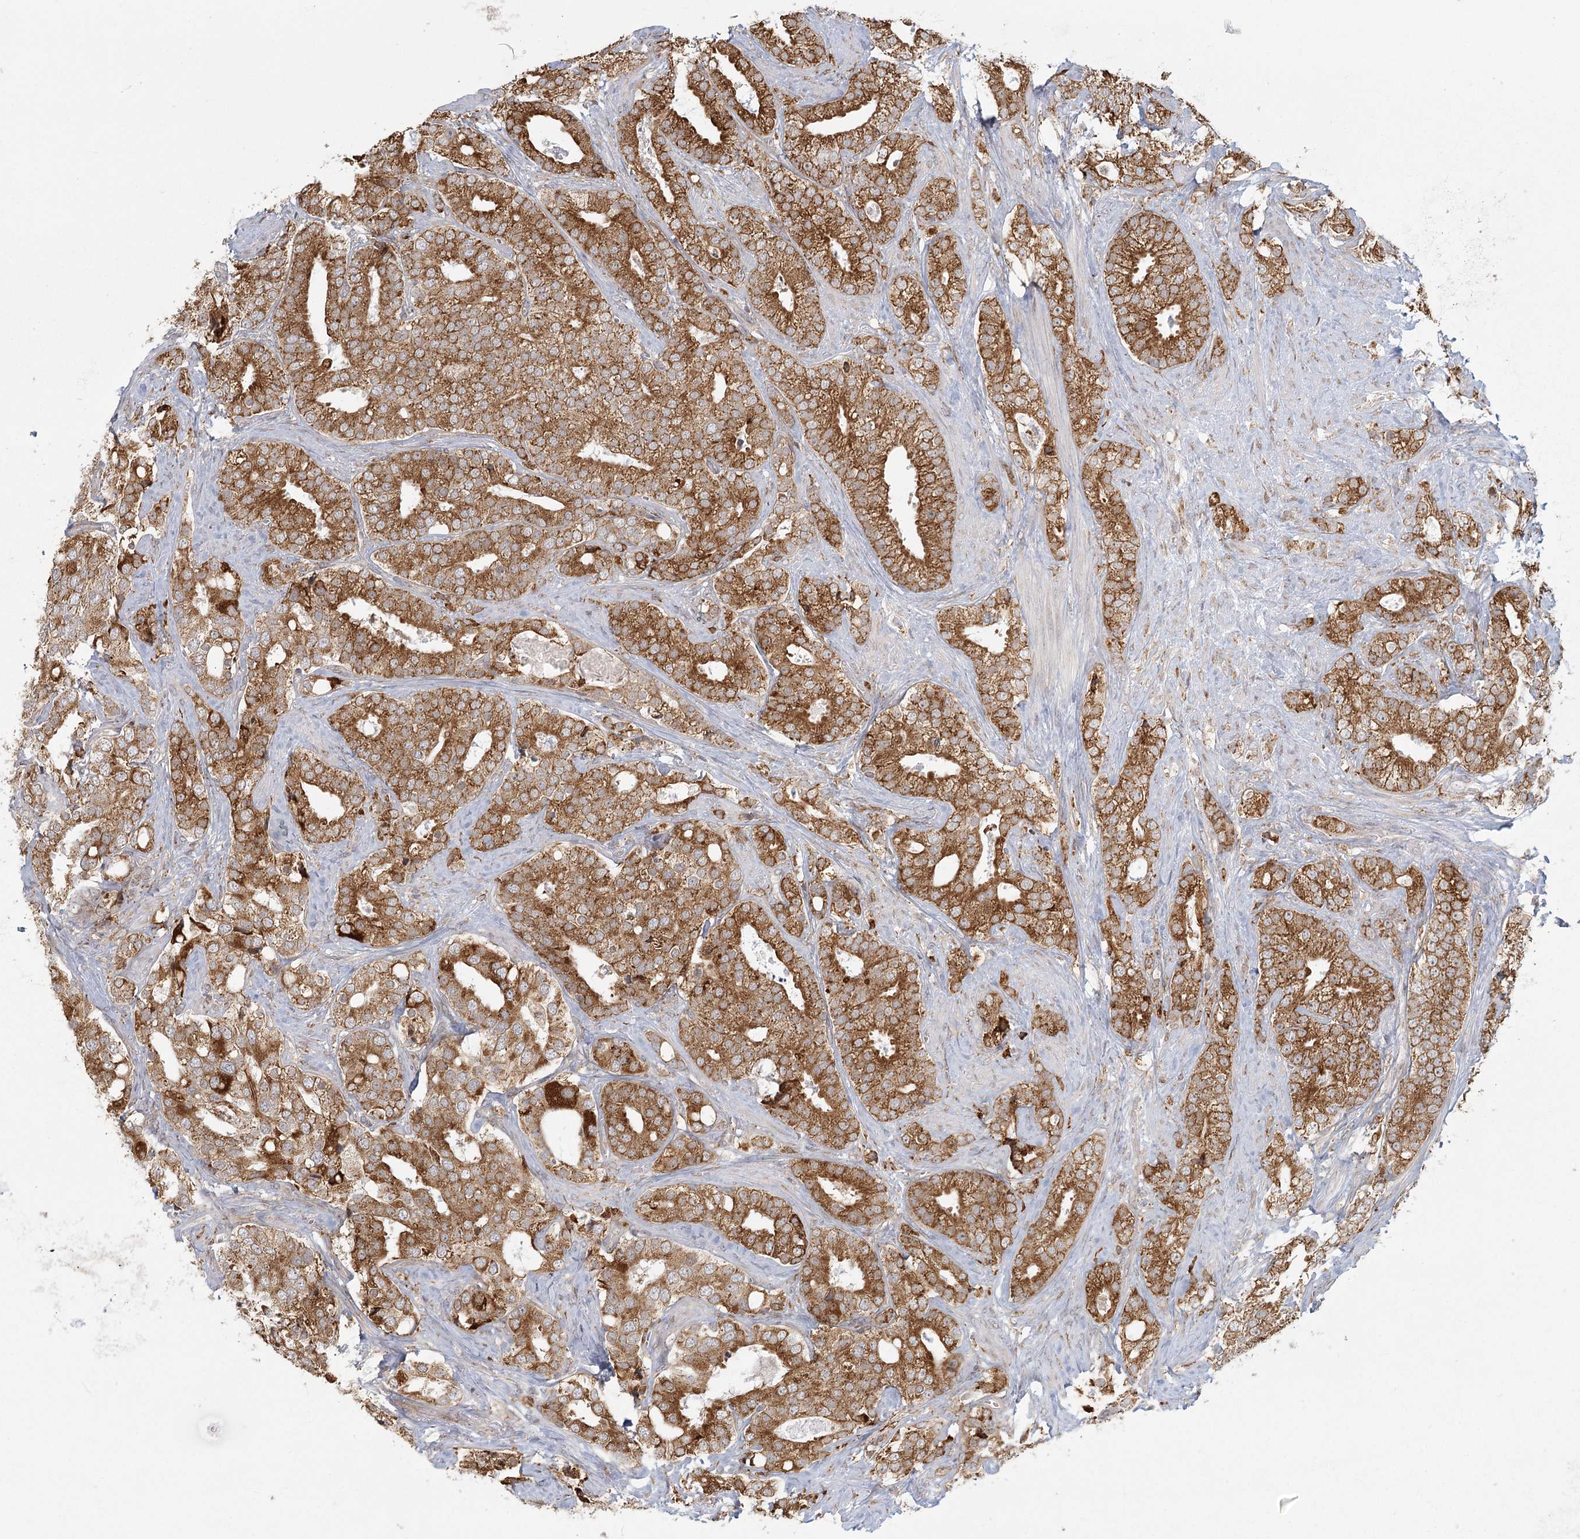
{"staining": {"intensity": "strong", "quantity": ">75%", "location": "cytoplasmic/membranous"}, "tissue": "prostate cancer", "cell_type": "Tumor cells", "image_type": "cancer", "snomed": [{"axis": "morphology", "description": "Adenocarcinoma, High grade"}, {"axis": "topography", "description": "Prostate and seminal vesicle, NOS"}], "caption": "A micrograph of human prostate cancer (high-grade adenocarcinoma) stained for a protein exhibits strong cytoplasmic/membranous brown staining in tumor cells. (brown staining indicates protein expression, while blue staining denotes nuclei).", "gene": "LACTB", "patient": {"sex": "male", "age": 67}}